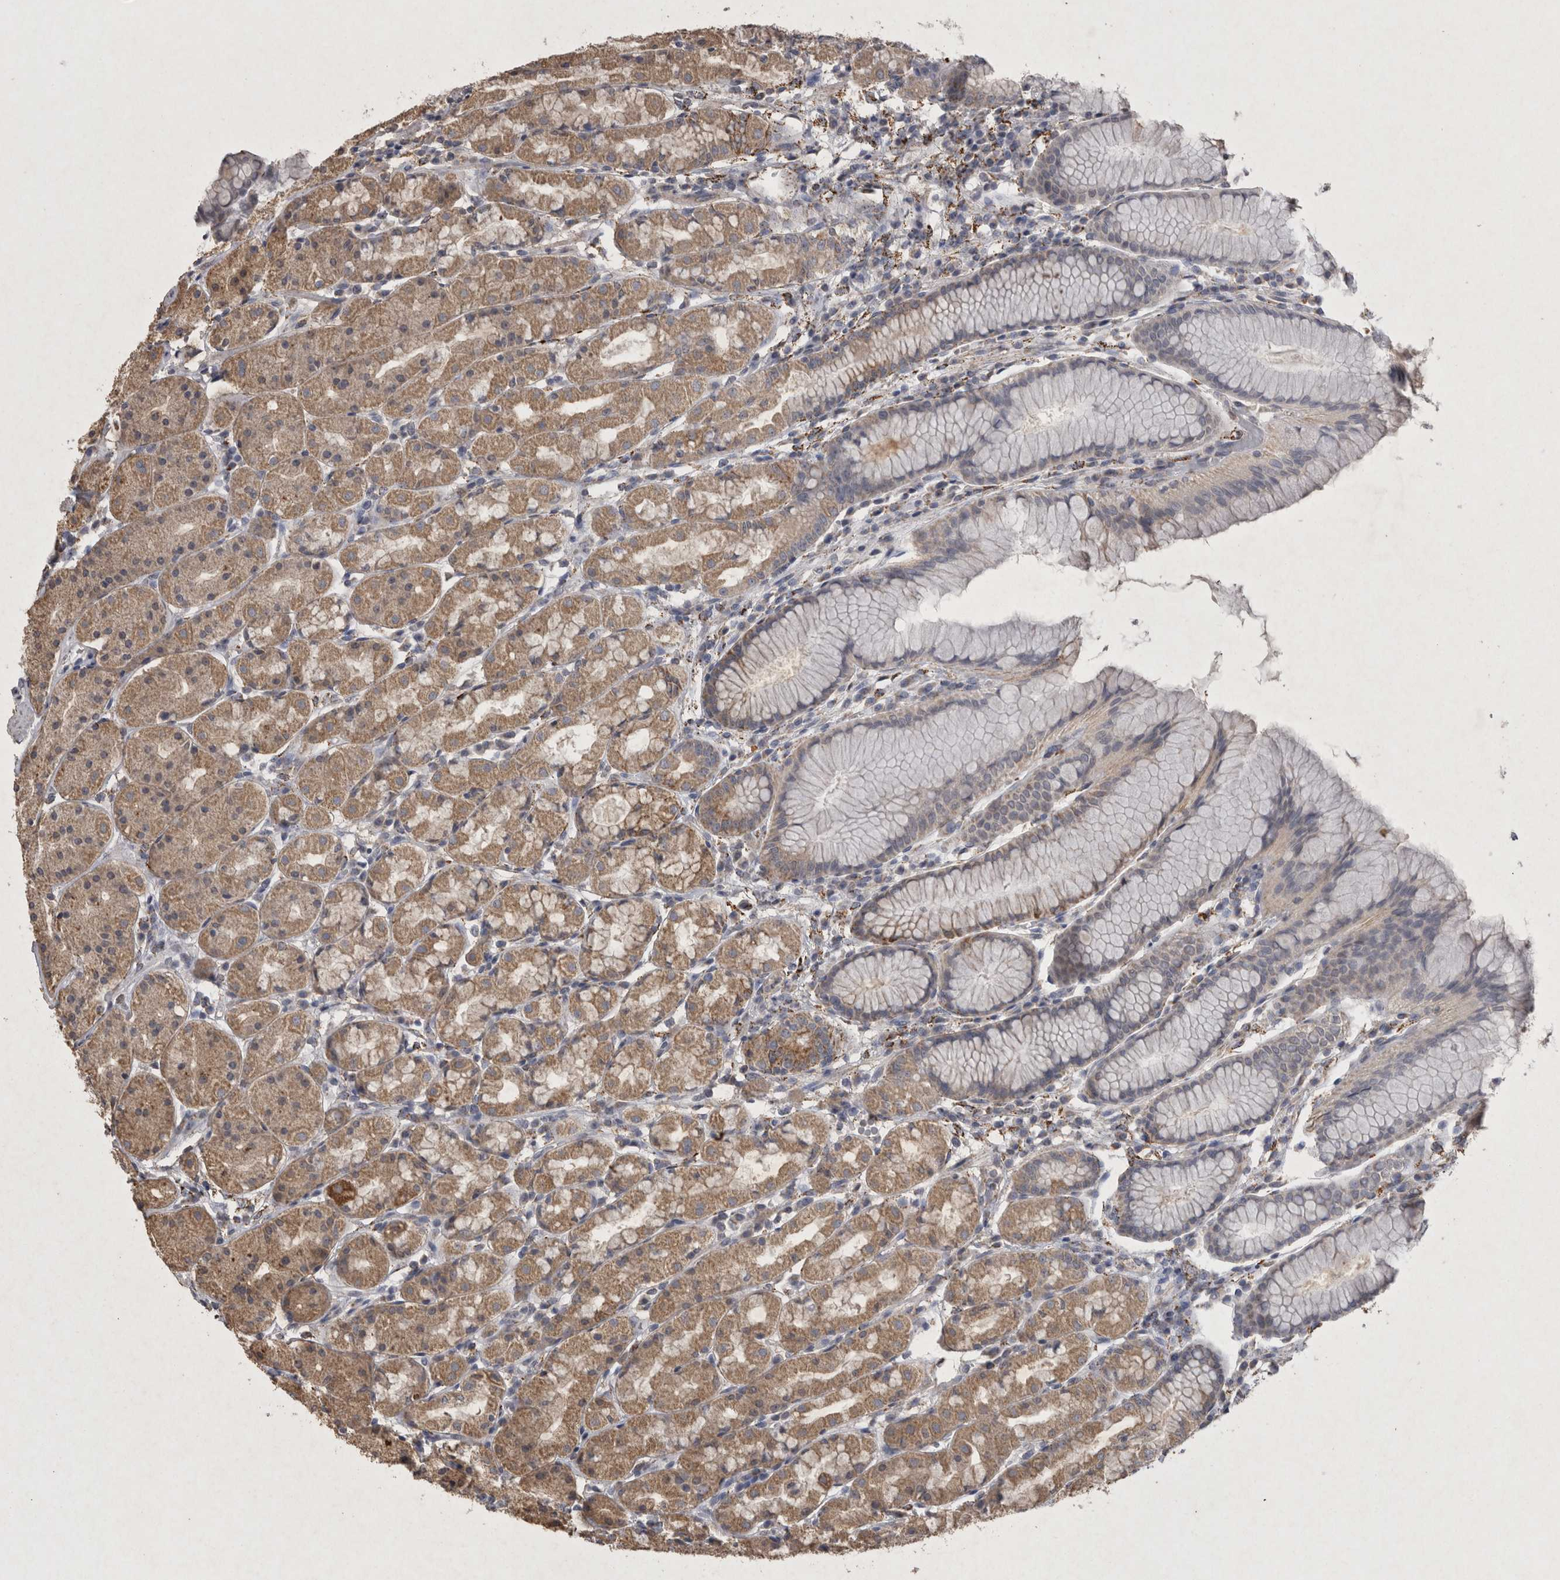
{"staining": {"intensity": "moderate", "quantity": "25%-75%", "location": "cytoplasmic/membranous"}, "tissue": "stomach", "cell_type": "Glandular cells", "image_type": "normal", "snomed": [{"axis": "morphology", "description": "Normal tissue, NOS"}, {"axis": "topography", "description": "Stomach, lower"}], "caption": "Protein staining of unremarkable stomach shows moderate cytoplasmic/membranous staining in about 25%-75% of glandular cells.", "gene": "DKK3", "patient": {"sex": "female", "age": 56}}